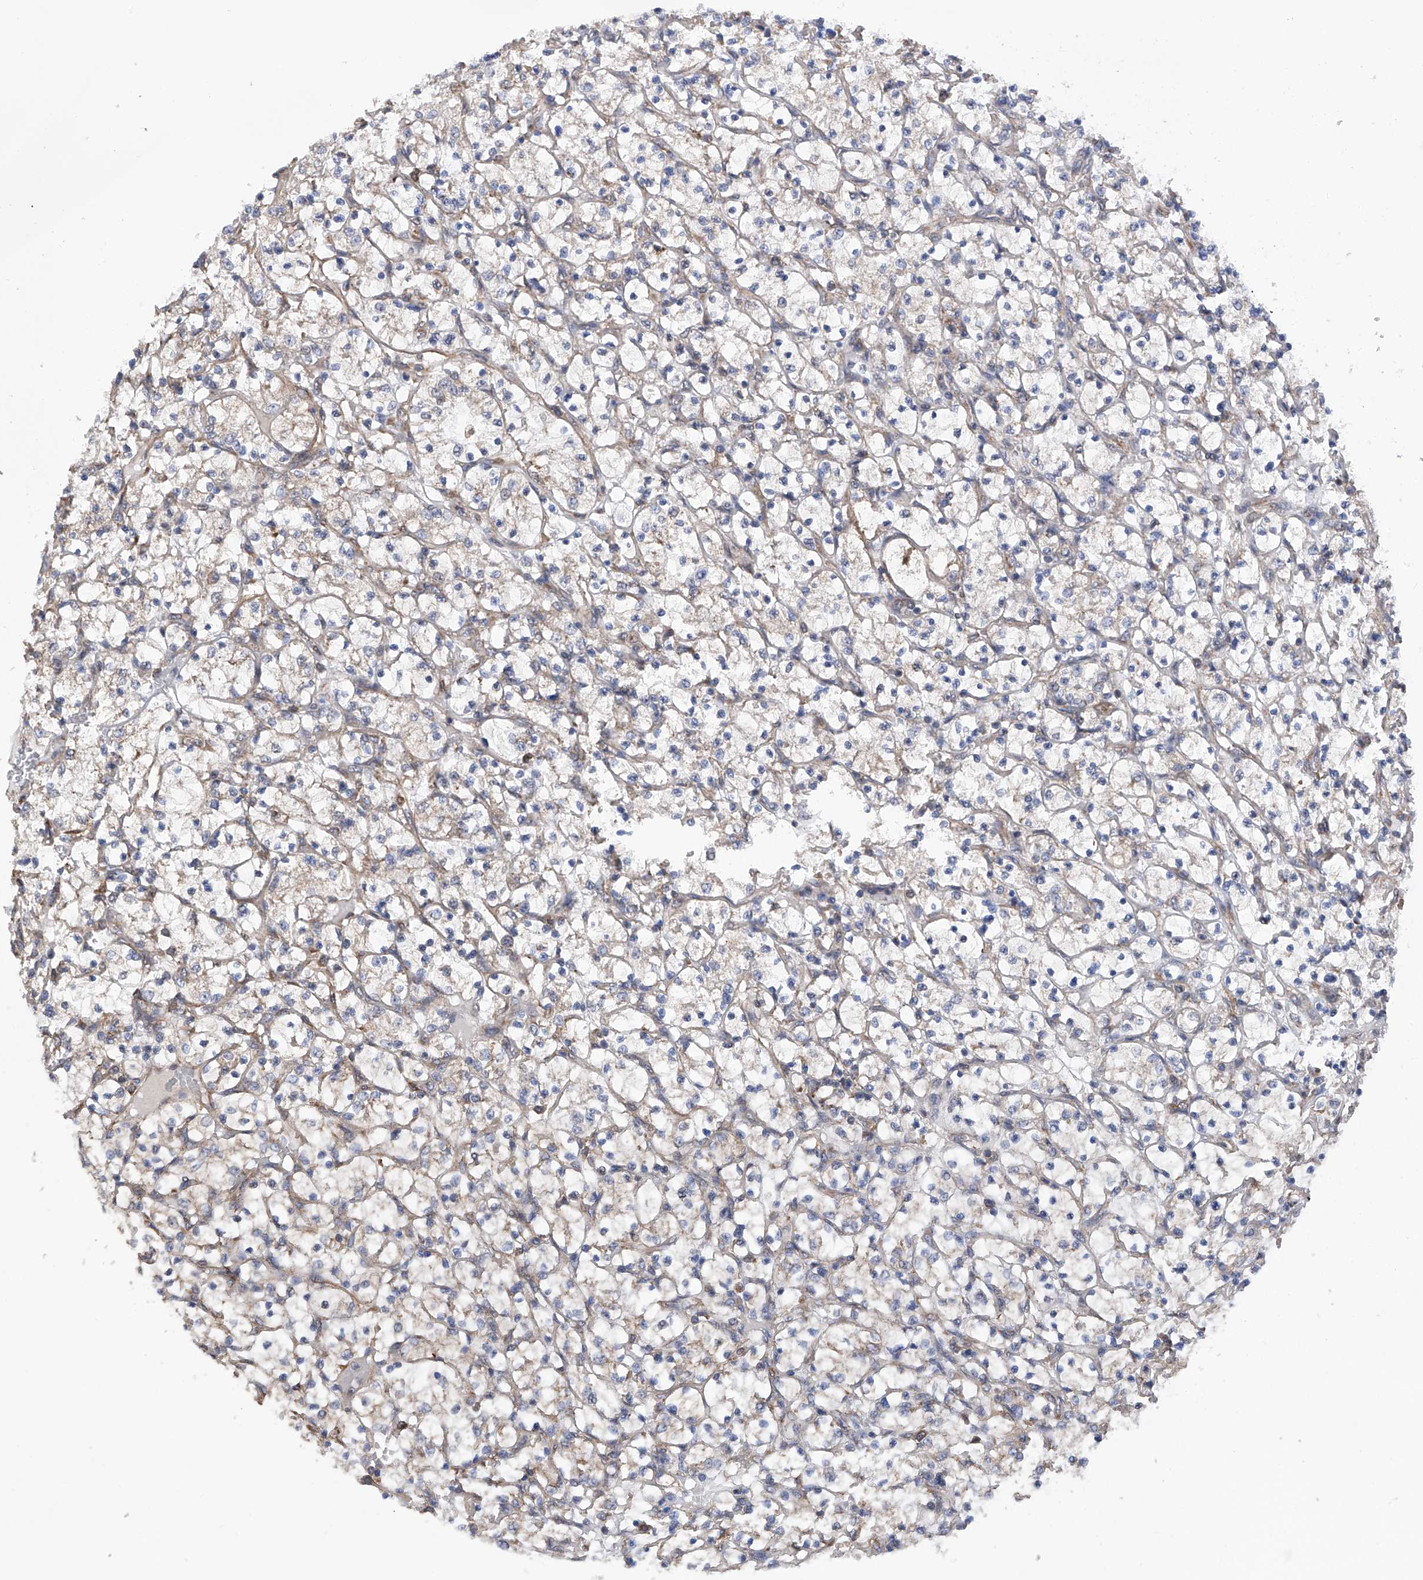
{"staining": {"intensity": "weak", "quantity": "<25%", "location": "cytoplasmic/membranous"}, "tissue": "renal cancer", "cell_type": "Tumor cells", "image_type": "cancer", "snomed": [{"axis": "morphology", "description": "Adenocarcinoma, NOS"}, {"axis": "topography", "description": "Kidney"}], "caption": "This is an immunohistochemistry histopathology image of renal adenocarcinoma. There is no expression in tumor cells.", "gene": "DNAH8", "patient": {"sex": "female", "age": 69}}